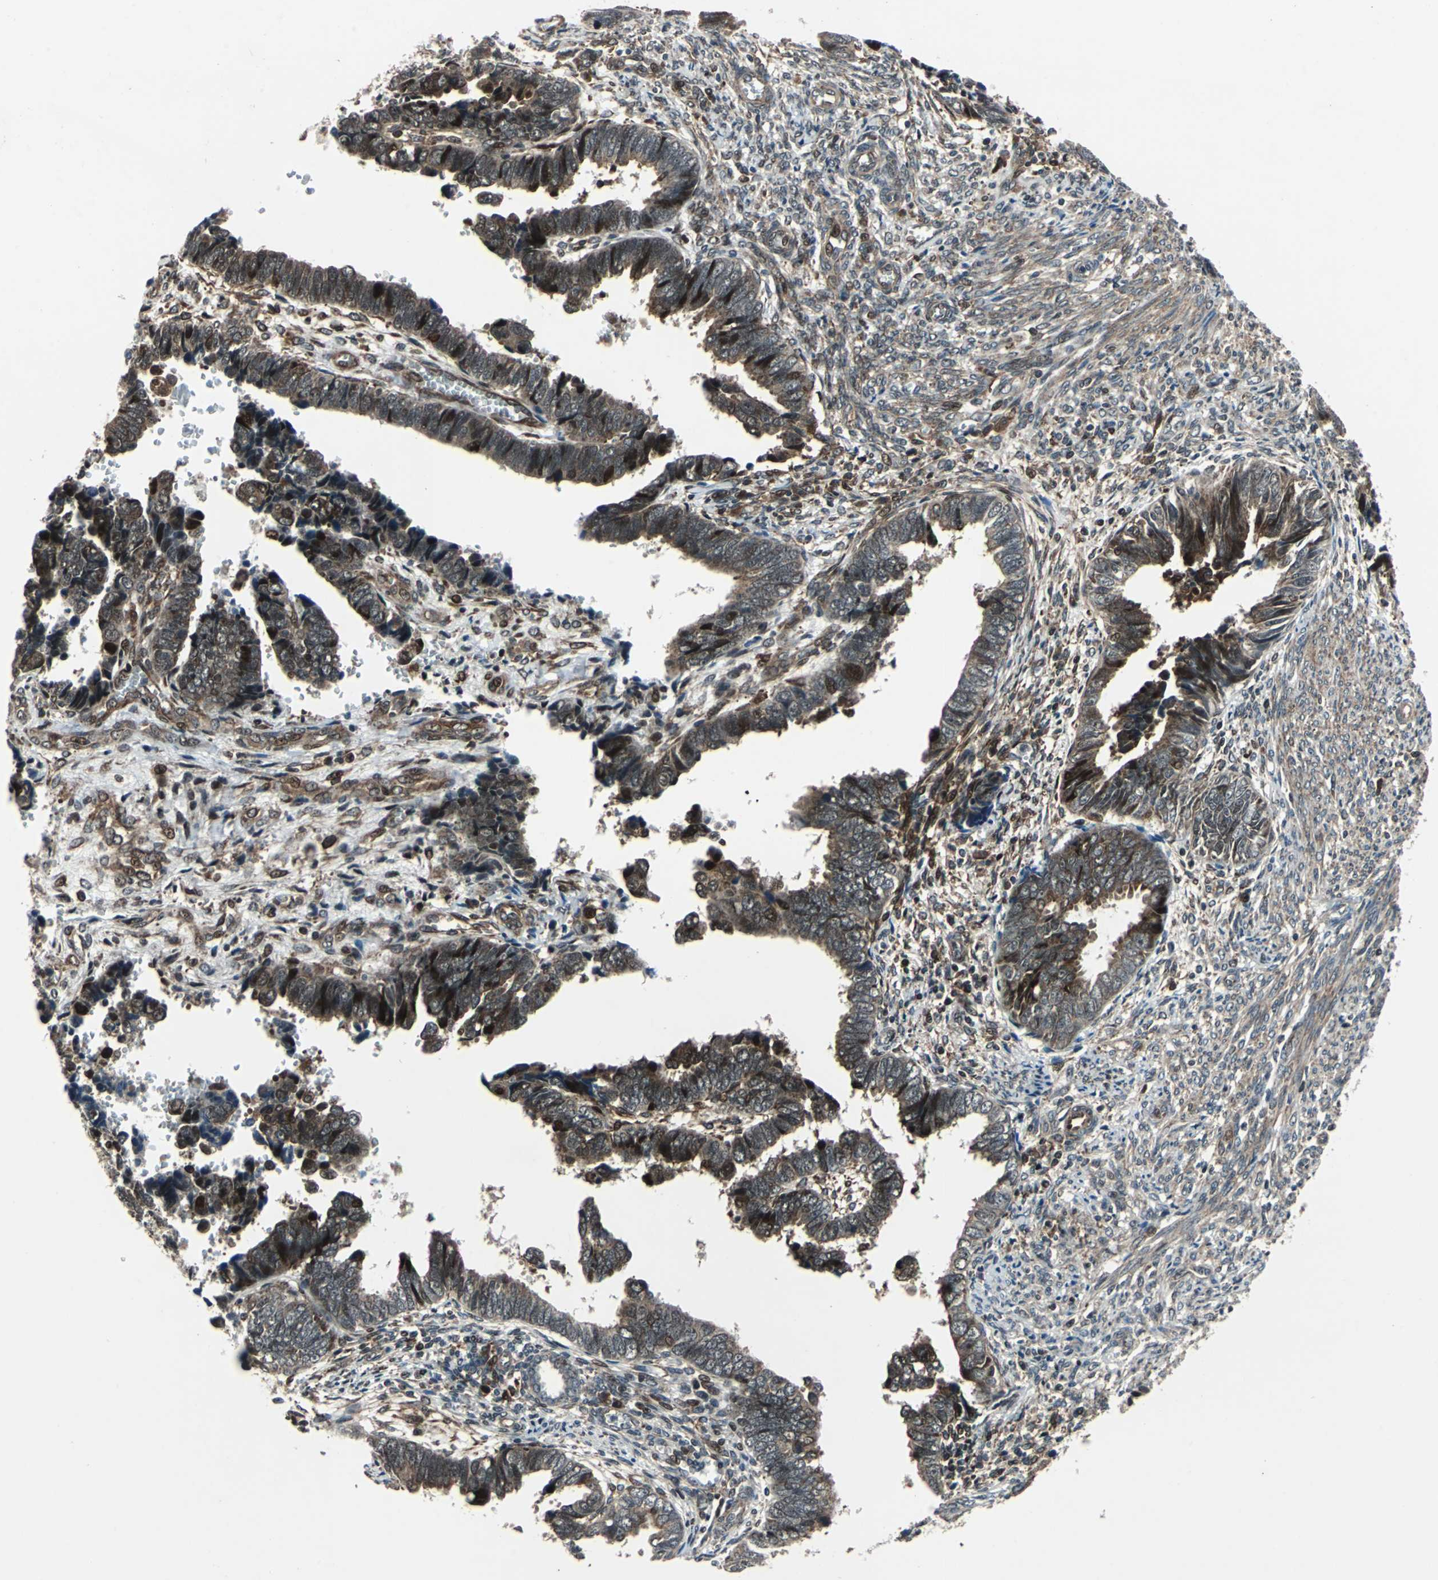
{"staining": {"intensity": "strong", "quantity": ">75%", "location": "cytoplasmic/membranous,nuclear"}, "tissue": "endometrial cancer", "cell_type": "Tumor cells", "image_type": "cancer", "snomed": [{"axis": "morphology", "description": "Adenocarcinoma, NOS"}, {"axis": "topography", "description": "Endometrium"}], "caption": "Immunohistochemical staining of adenocarcinoma (endometrial) displays strong cytoplasmic/membranous and nuclear protein staining in approximately >75% of tumor cells.", "gene": "AATF", "patient": {"sex": "female", "age": 75}}